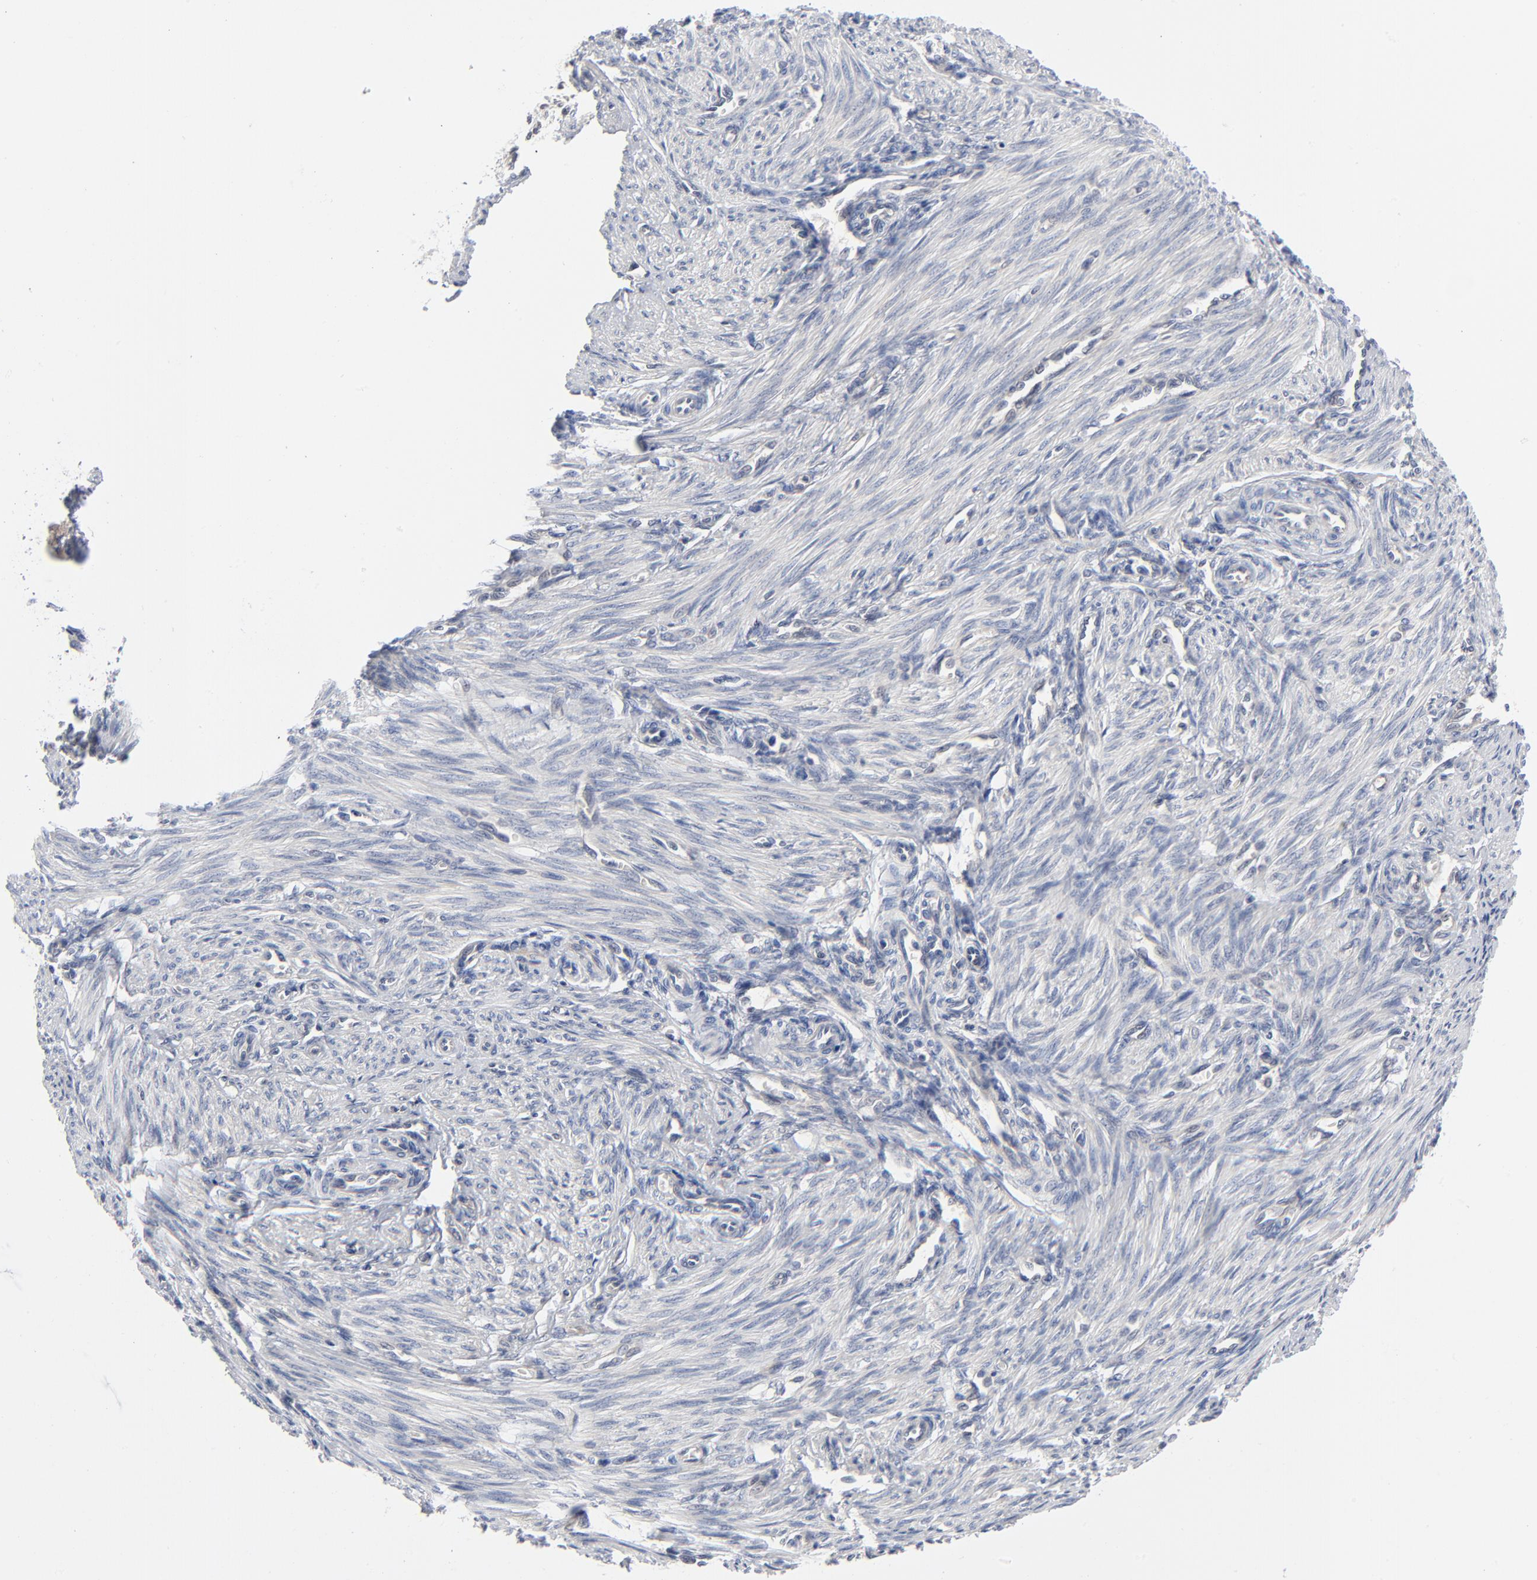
{"staining": {"intensity": "negative", "quantity": "none", "location": "none"}, "tissue": "endometrium", "cell_type": "Cells in endometrial stroma", "image_type": "normal", "snomed": [{"axis": "morphology", "description": "Normal tissue, NOS"}, {"axis": "topography", "description": "Endometrium"}], "caption": "High power microscopy micrograph of an immunohistochemistry (IHC) image of benign endometrium, revealing no significant expression in cells in endometrial stroma.", "gene": "RPS6KB1", "patient": {"sex": "female", "age": 27}}